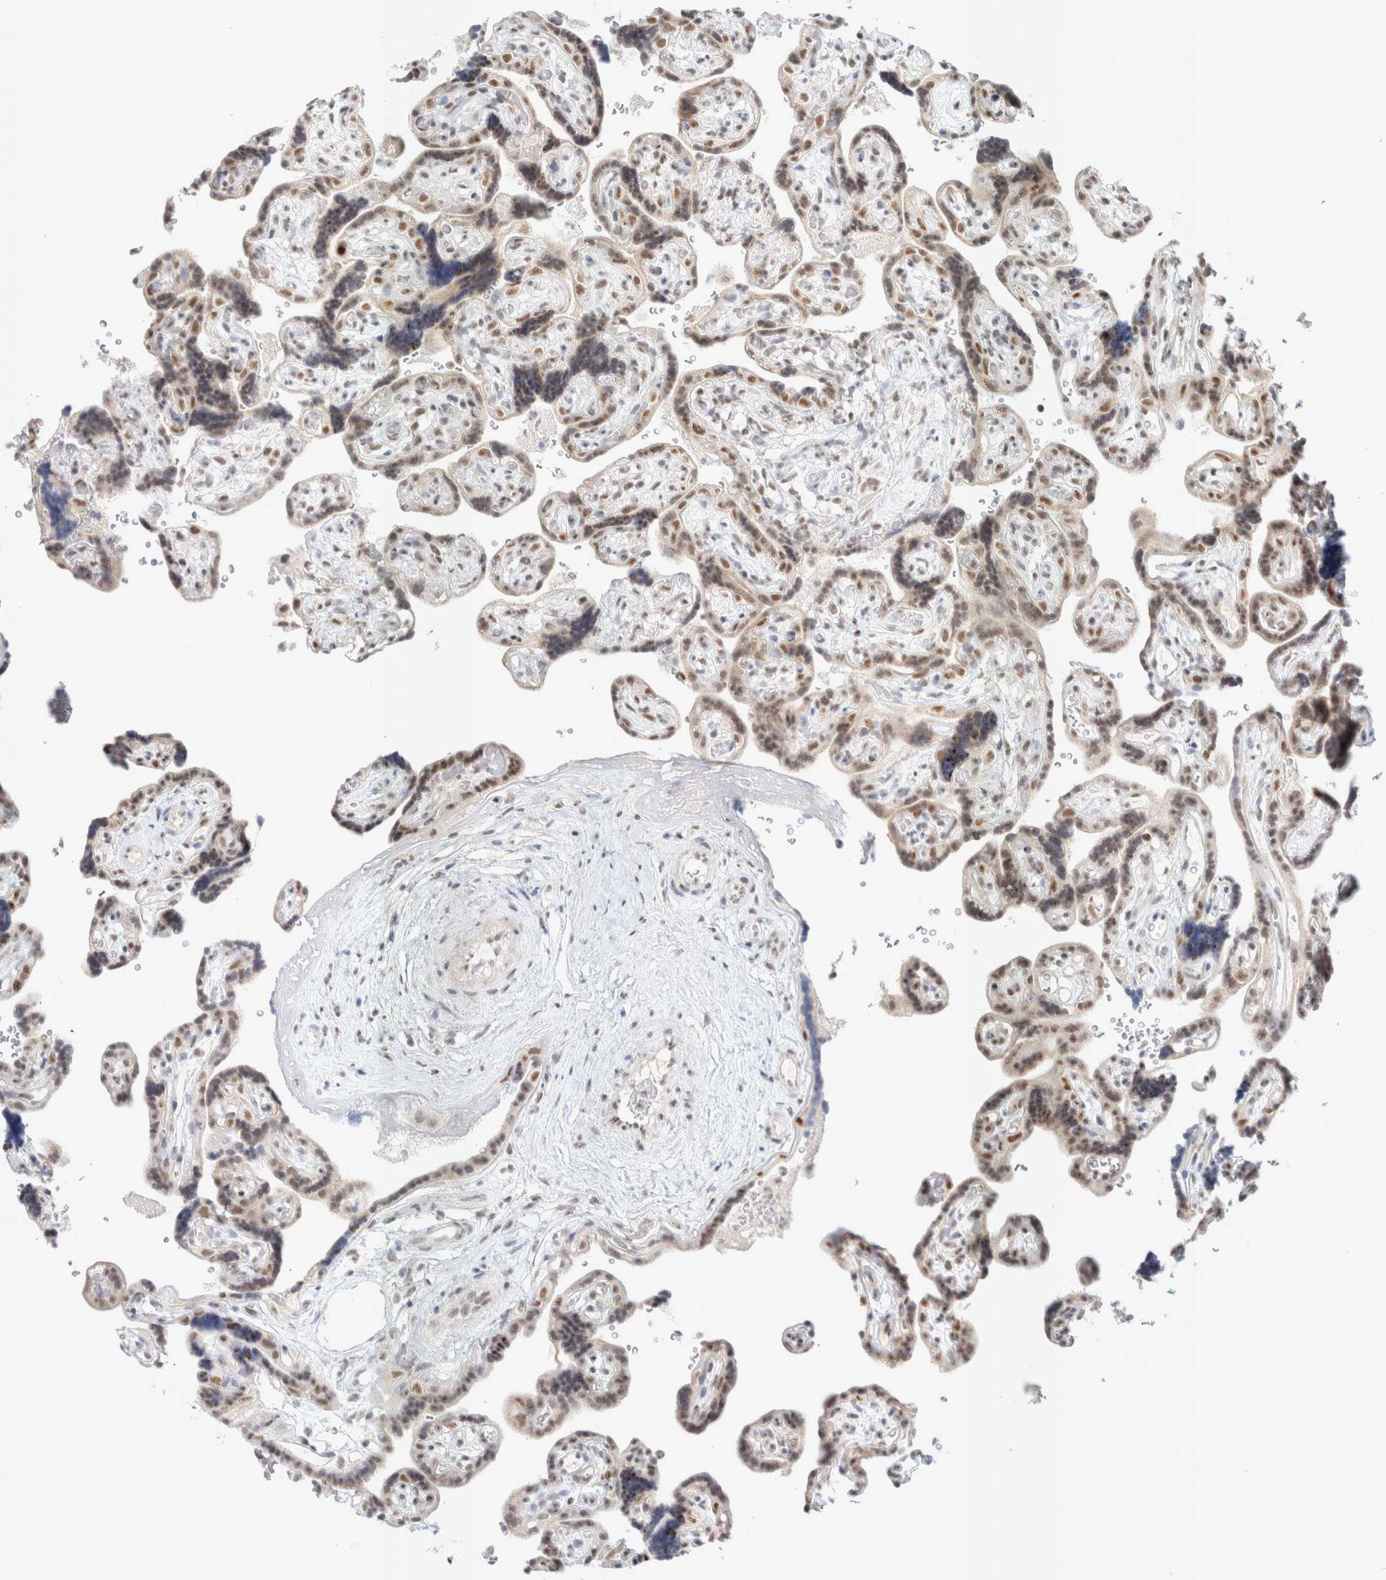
{"staining": {"intensity": "moderate", "quantity": ">75%", "location": "nuclear"}, "tissue": "placenta", "cell_type": "Decidual cells", "image_type": "normal", "snomed": [{"axis": "morphology", "description": "Normal tissue, NOS"}, {"axis": "topography", "description": "Placenta"}], "caption": "A brown stain highlights moderate nuclear positivity of a protein in decidual cells of unremarkable placenta.", "gene": "TRMT12", "patient": {"sex": "female", "age": 30}}